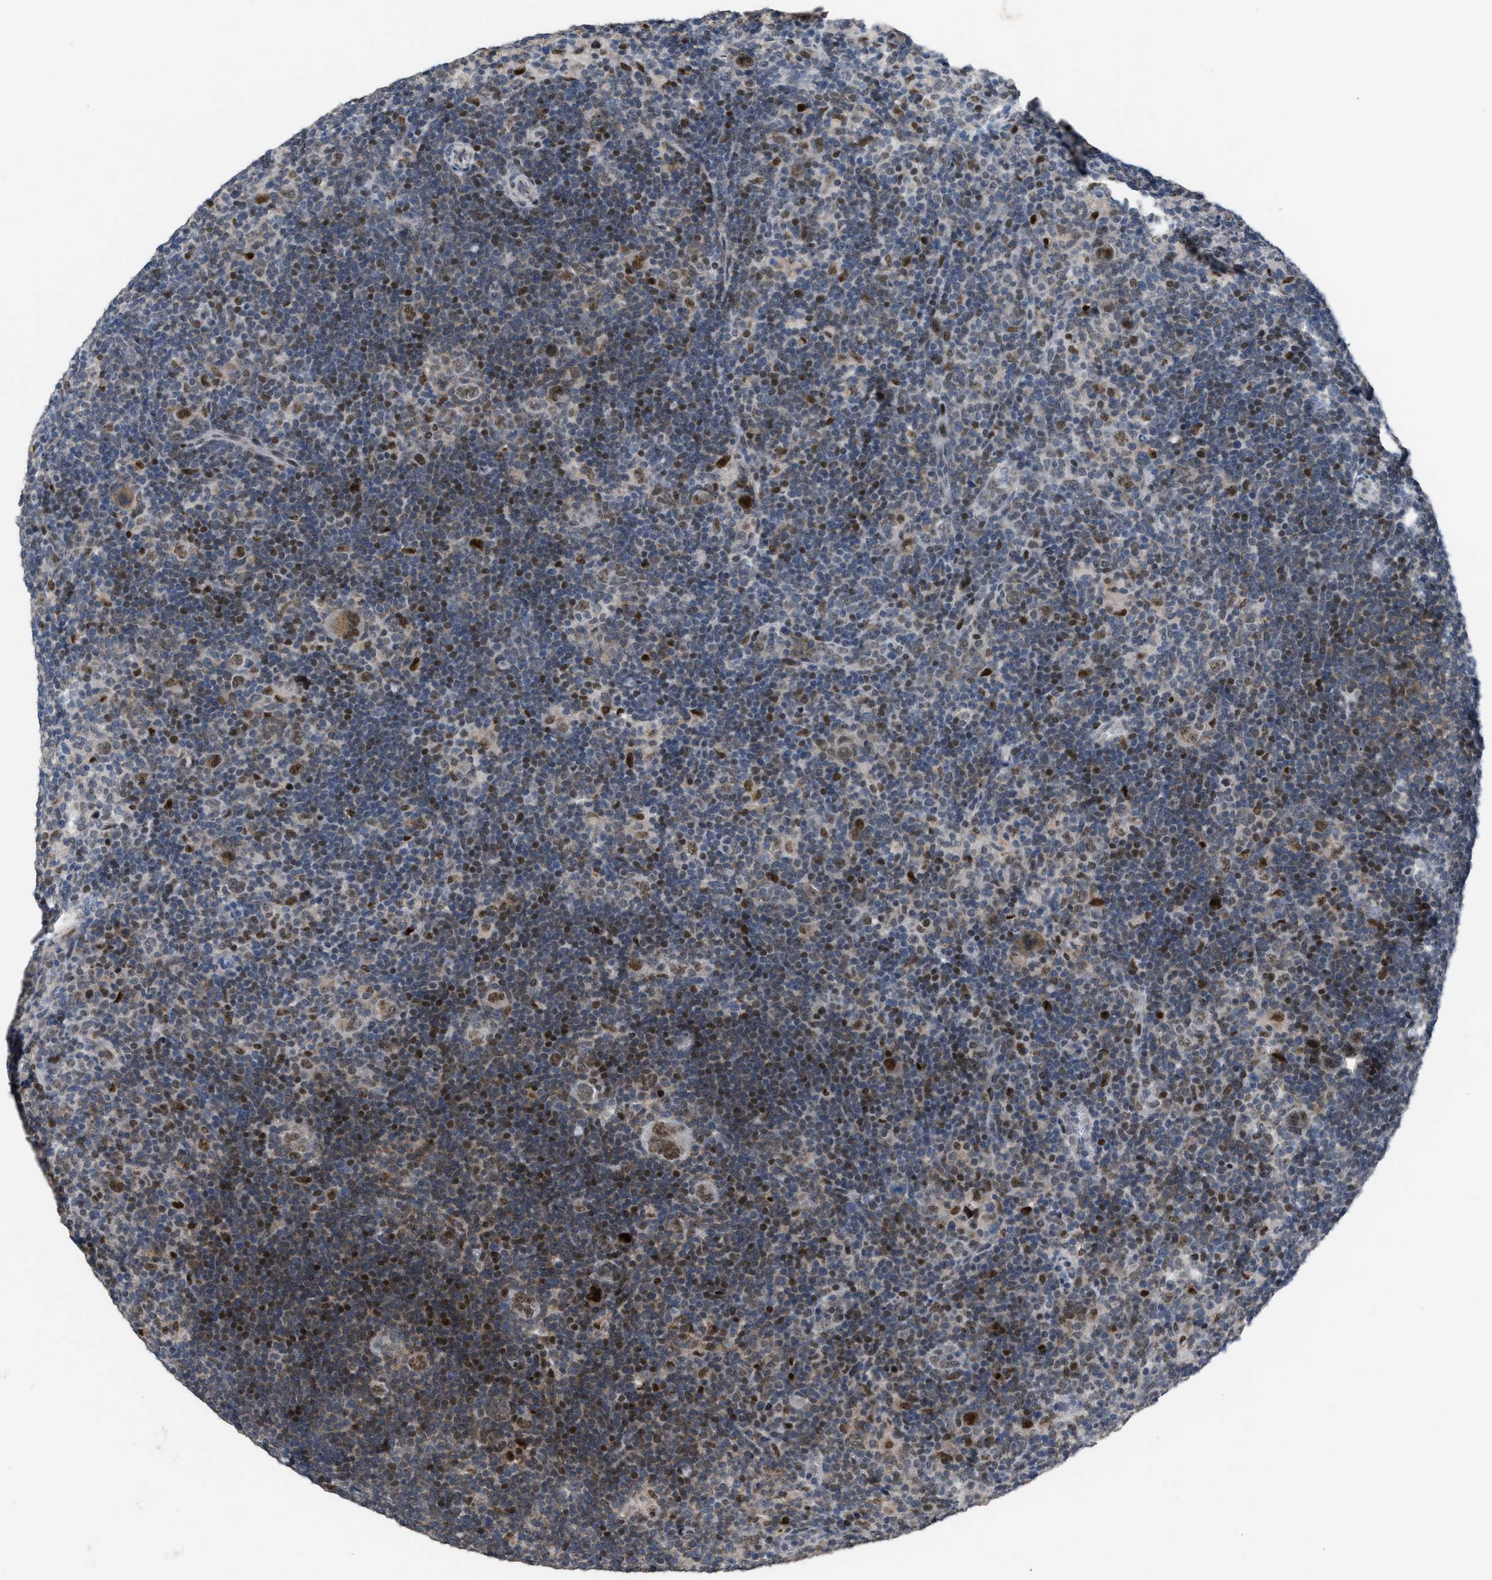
{"staining": {"intensity": "strong", "quantity": ">75%", "location": "nuclear"}, "tissue": "lymphoma", "cell_type": "Tumor cells", "image_type": "cancer", "snomed": [{"axis": "morphology", "description": "Hodgkin's disease, NOS"}, {"axis": "topography", "description": "Lymph node"}], "caption": "Protein analysis of Hodgkin's disease tissue displays strong nuclear expression in approximately >75% of tumor cells.", "gene": "SETDB1", "patient": {"sex": "female", "age": 57}}